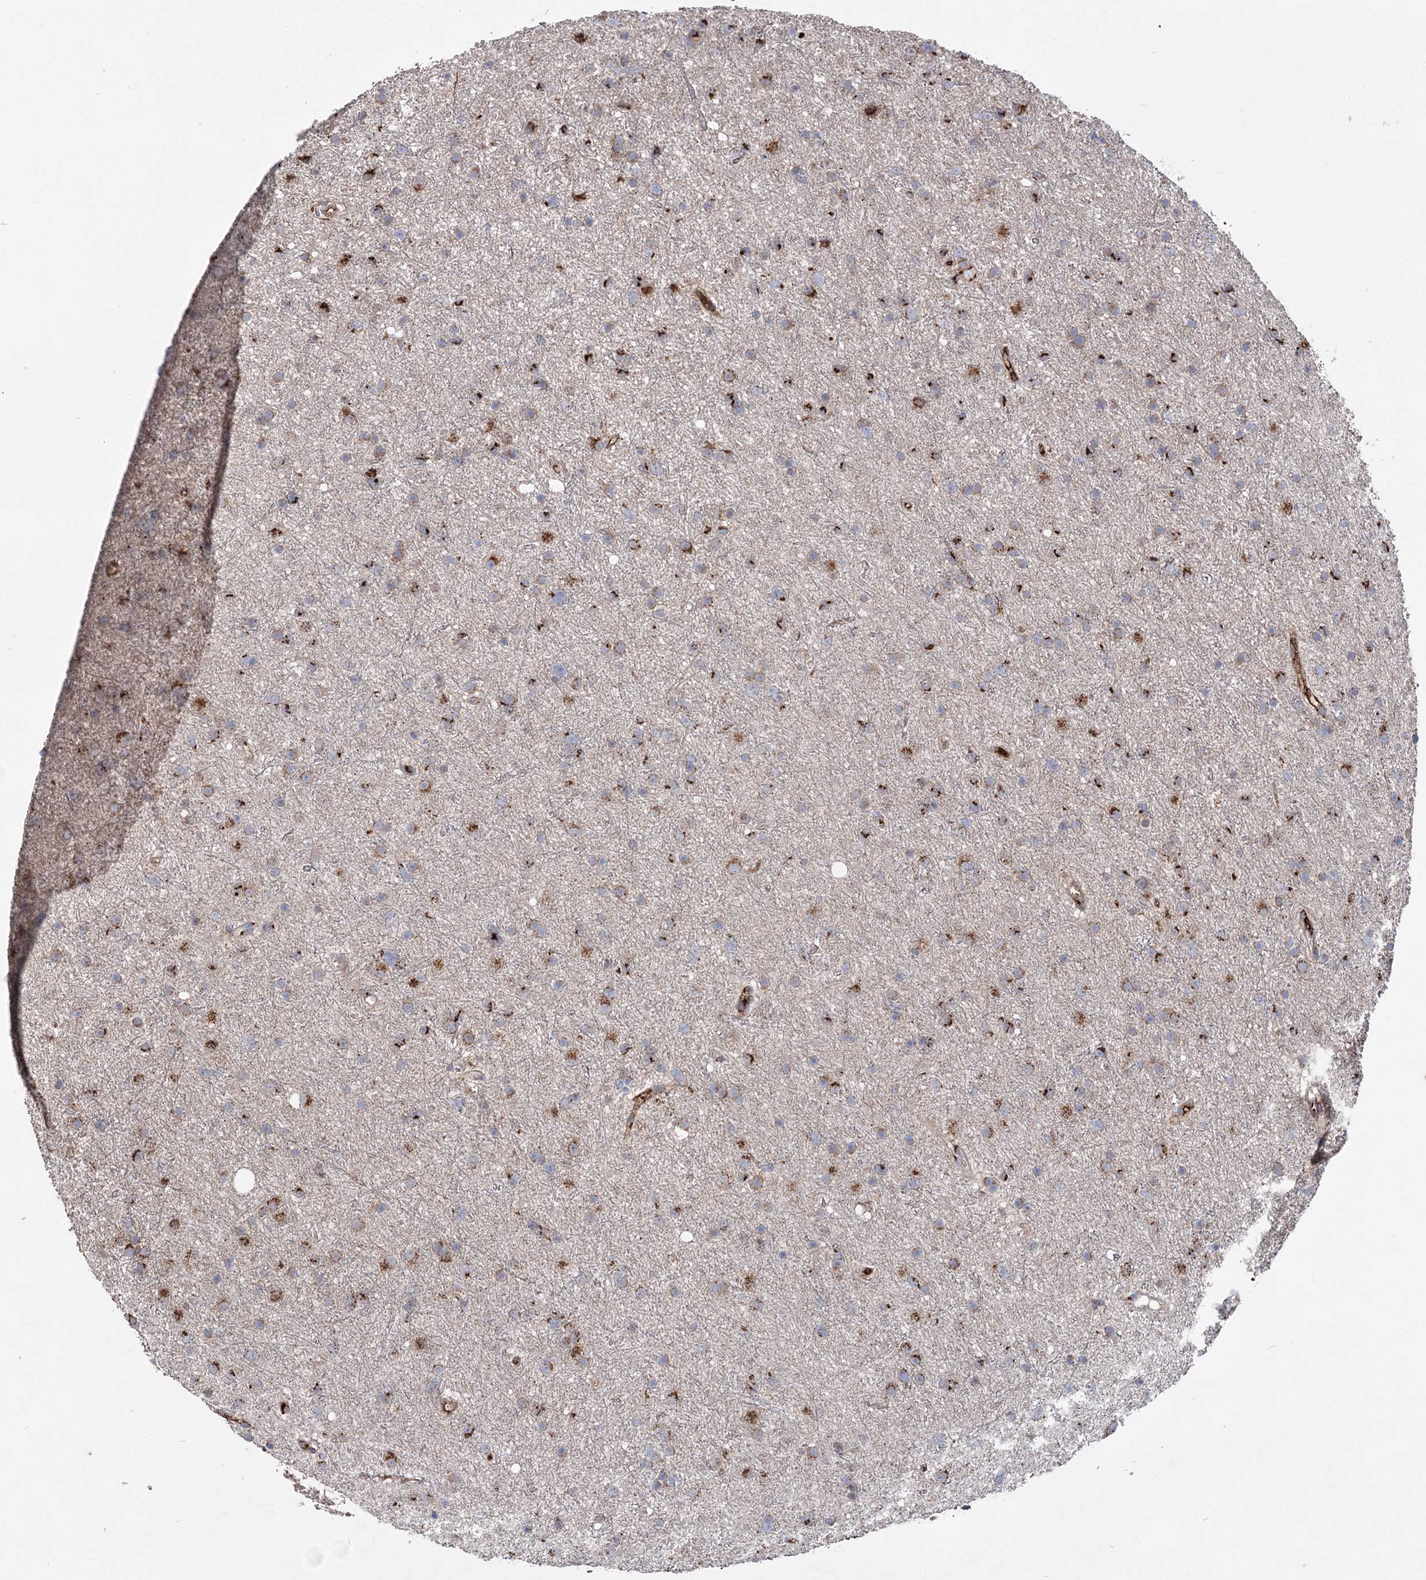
{"staining": {"intensity": "strong", "quantity": "25%-75%", "location": "cytoplasmic/membranous"}, "tissue": "glioma", "cell_type": "Tumor cells", "image_type": "cancer", "snomed": [{"axis": "morphology", "description": "Glioma, malignant, Low grade"}, {"axis": "topography", "description": "Cerebral cortex"}], "caption": "DAB immunohistochemical staining of human glioma demonstrates strong cytoplasmic/membranous protein positivity in about 25%-75% of tumor cells.", "gene": "ARHGAP20", "patient": {"sex": "female", "age": 39}}